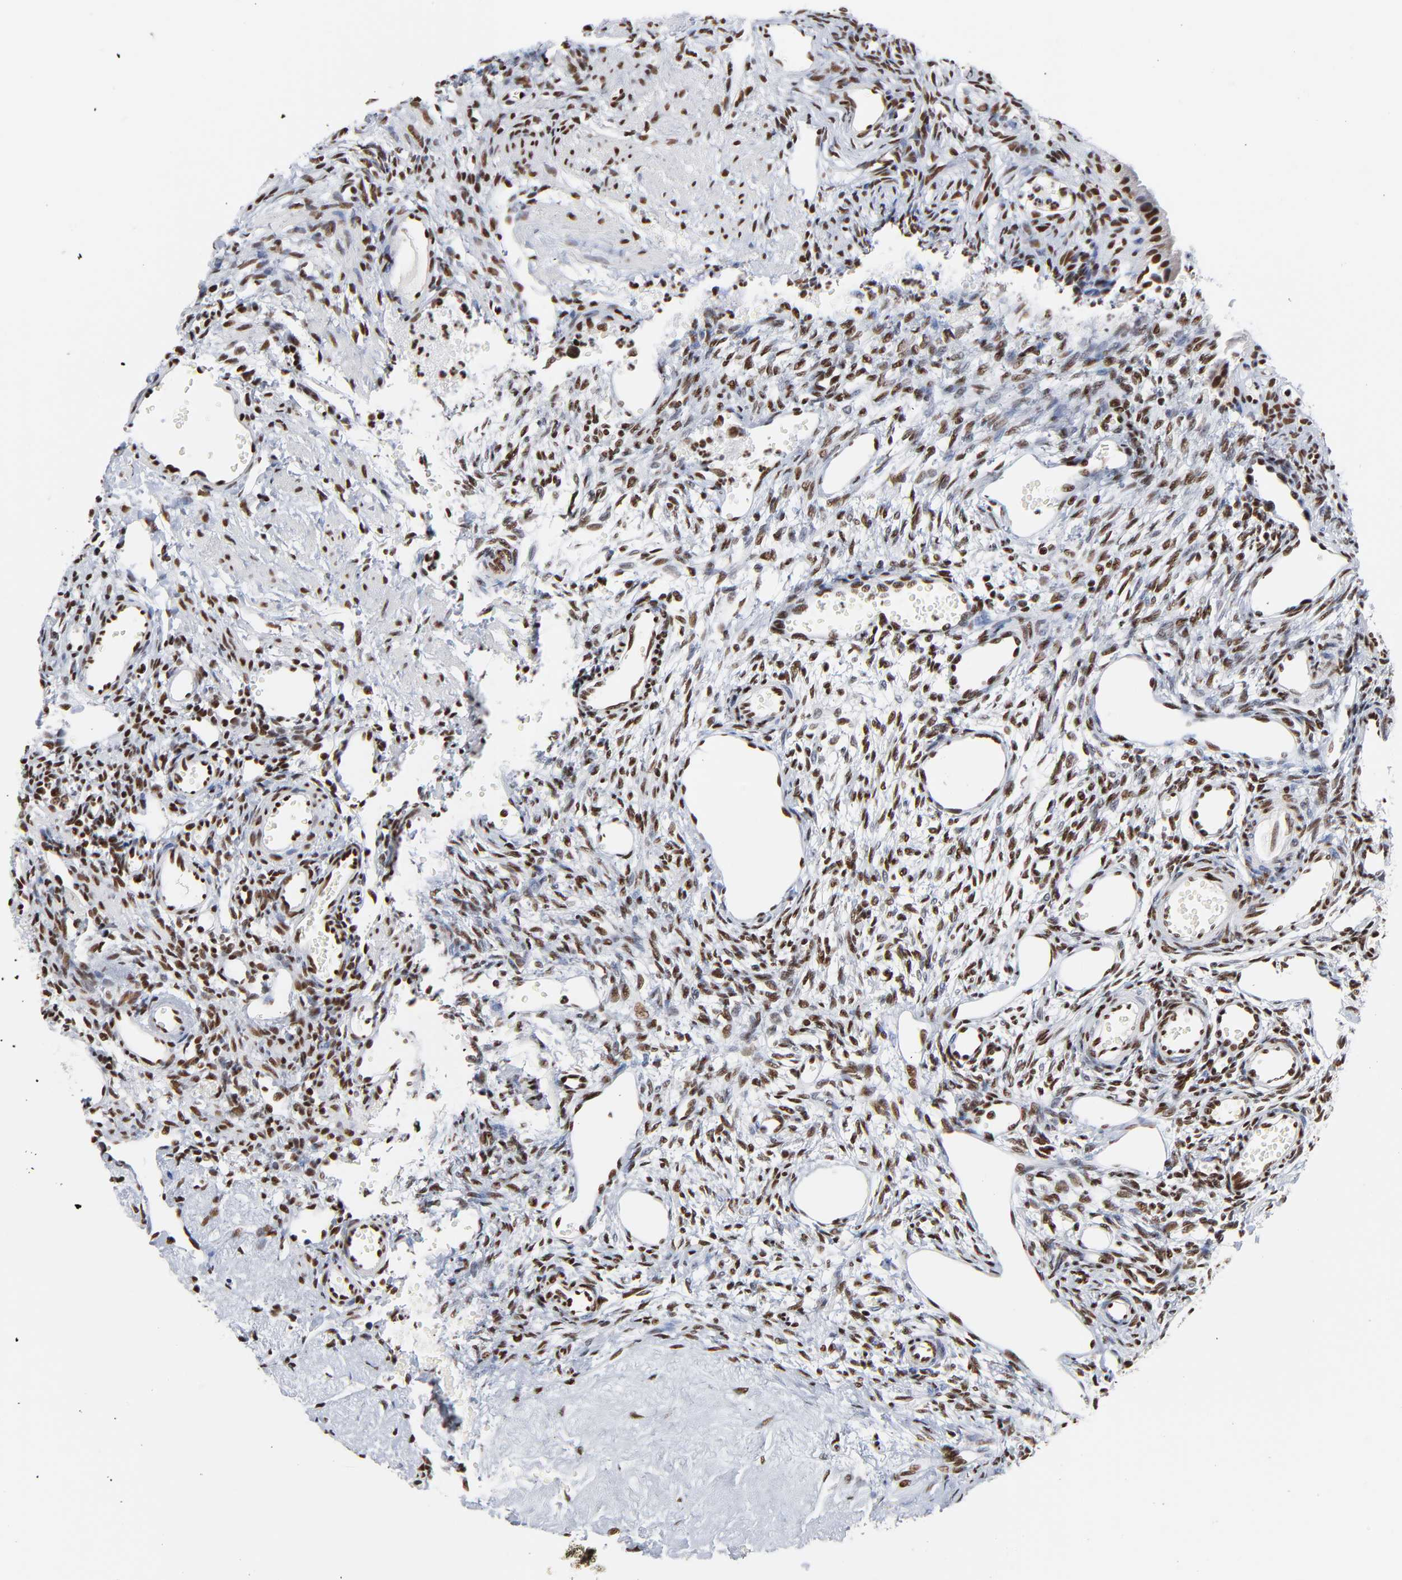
{"staining": {"intensity": "strong", "quantity": ">75%", "location": "nuclear"}, "tissue": "ovary", "cell_type": "Ovarian stroma cells", "image_type": "normal", "snomed": [{"axis": "morphology", "description": "Normal tissue, NOS"}, {"axis": "topography", "description": "Ovary"}], "caption": "Ovary stained with DAB immunohistochemistry demonstrates high levels of strong nuclear staining in approximately >75% of ovarian stroma cells.", "gene": "CREB1", "patient": {"sex": "female", "age": 33}}